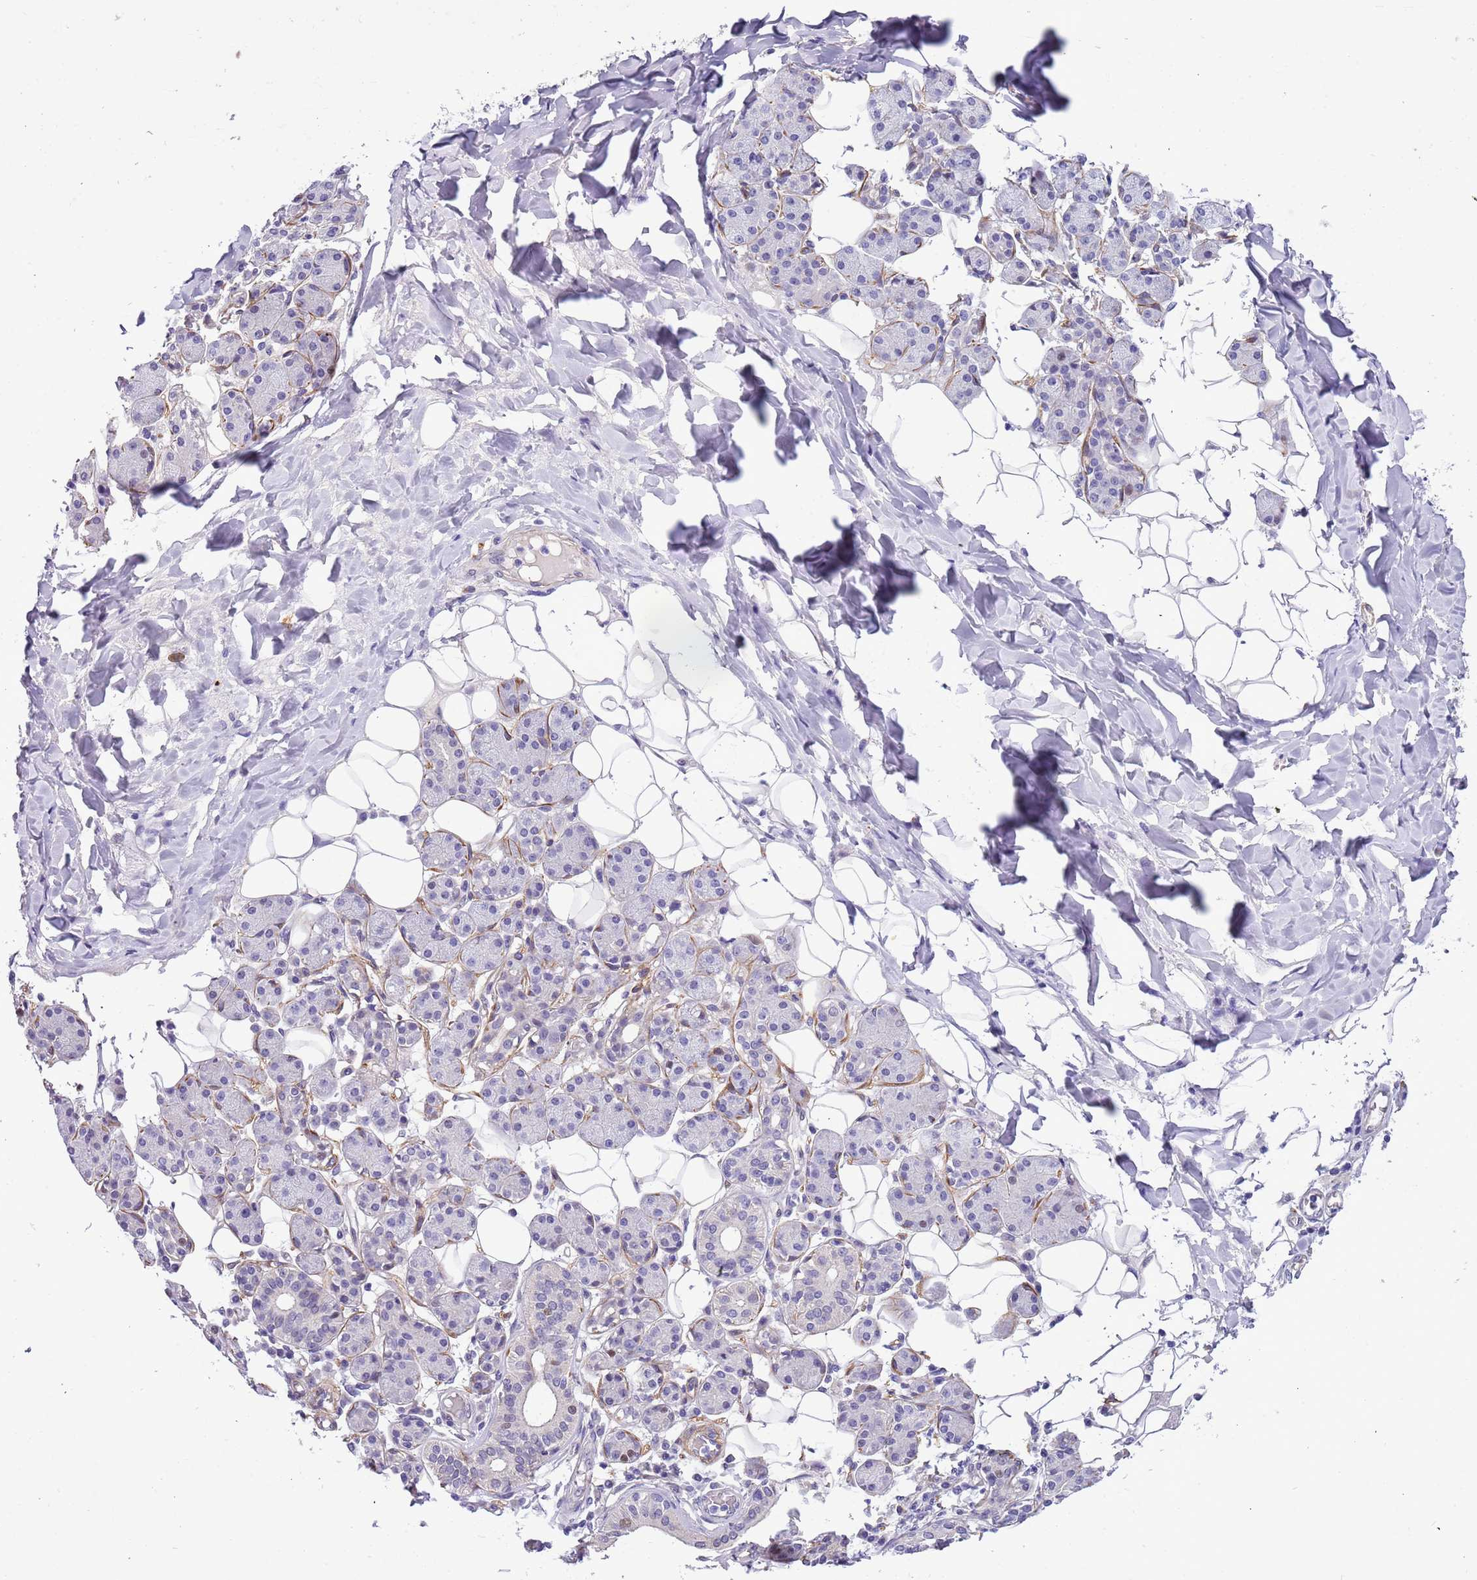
{"staining": {"intensity": "moderate", "quantity": "<25%", "location": "nuclear"}, "tissue": "salivary gland", "cell_type": "Glandular cells", "image_type": "normal", "snomed": [{"axis": "morphology", "description": "Normal tissue, NOS"}, {"axis": "topography", "description": "Salivary gland"}], "caption": "Normal salivary gland was stained to show a protein in brown. There is low levels of moderate nuclear staining in approximately <25% of glandular cells.", "gene": "PLEKHH1", "patient": {"sex": "female", "age": 33}}